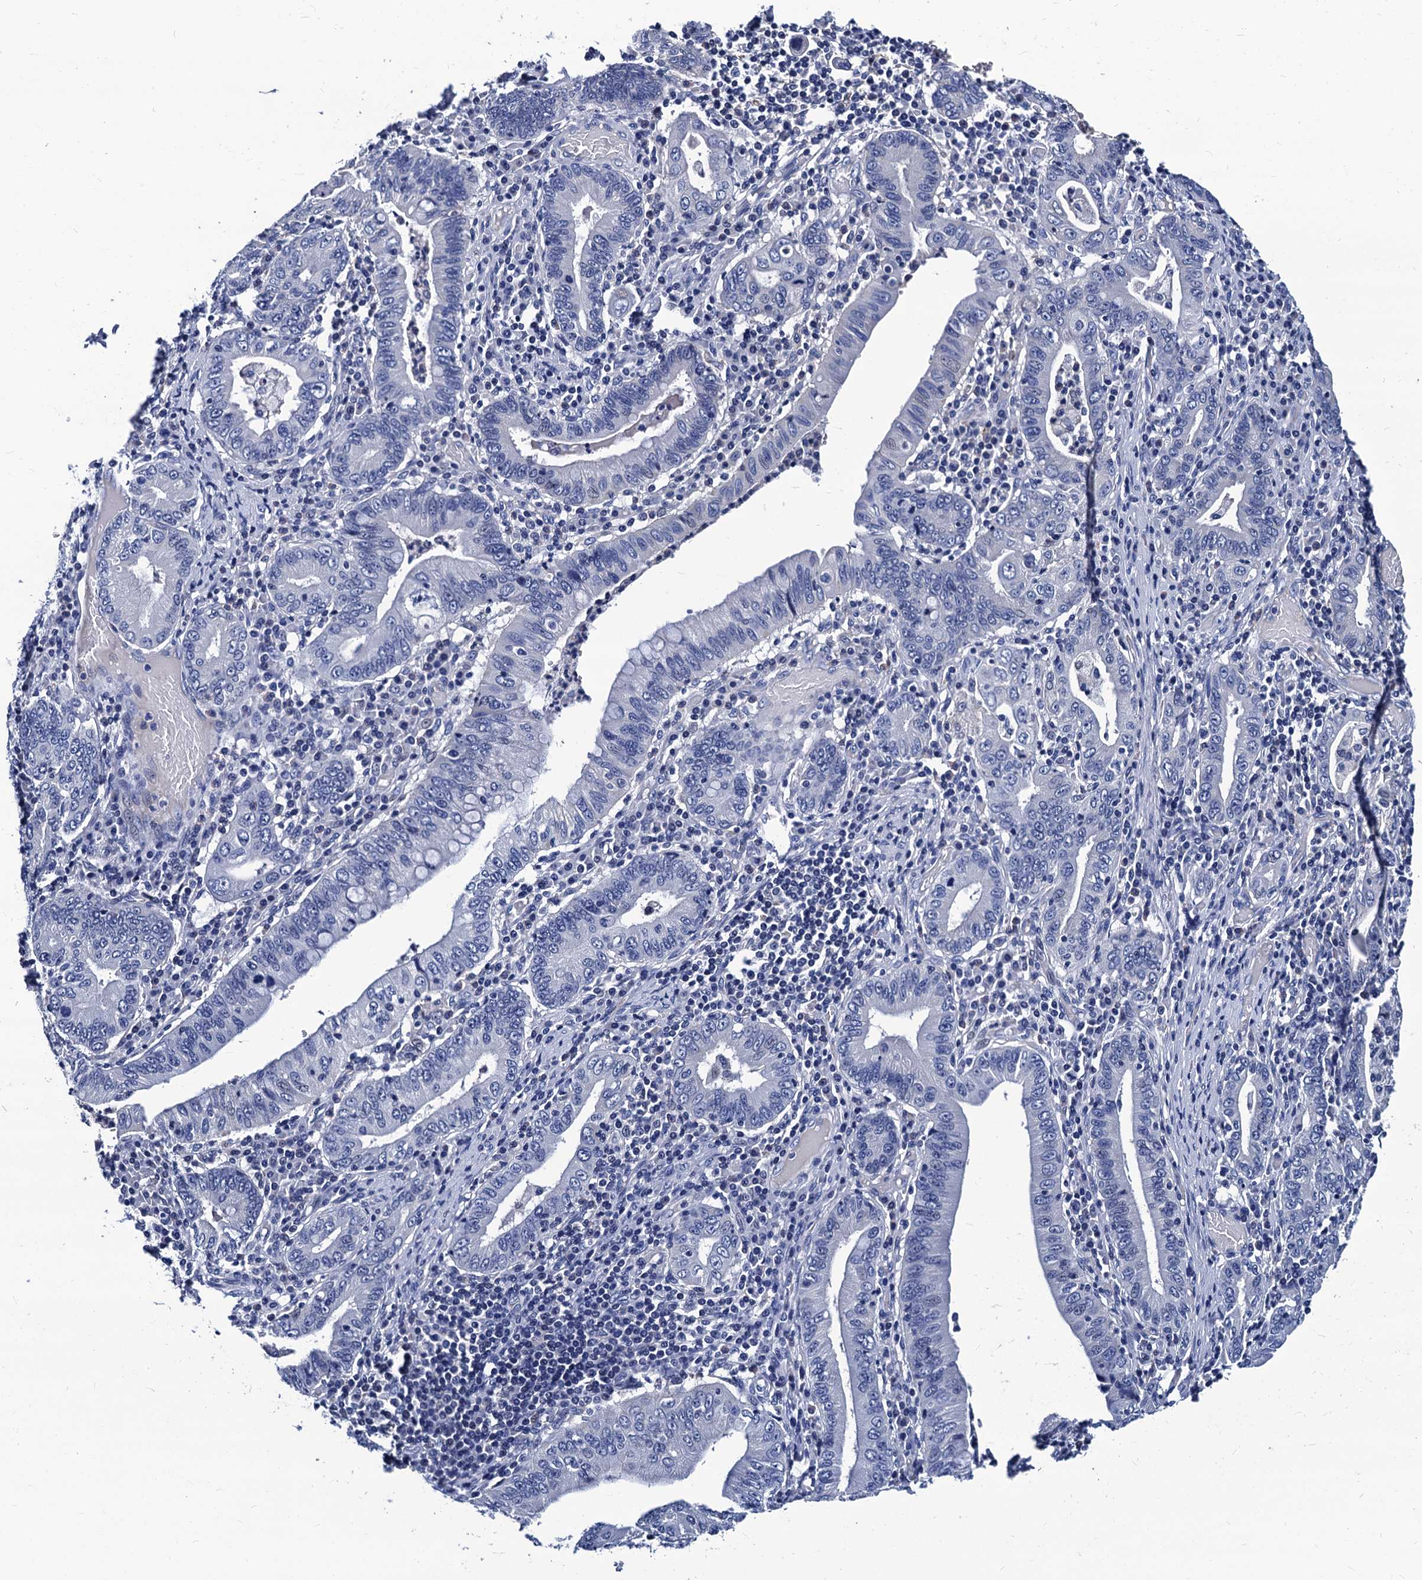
{"staining": {"intensity": "negative", "quantity": "none", "location": "none"}, "tissue": "stomach cancer", "cell_type": "Tumor cells", "image_type": "cancer", "snomed": [{"axis": "morphology", "description": "Normal tissue, NOS"}, {"axis": "morphology", "description": "Adenocarcinoma, NOS"}, {"axis": "topography", "description": "Esophagus"}, {"axis": "topography", "description": "Stomach, upper"}, {"axis": "topography", "description": "Peripheral nerve tissue"}], "caption": "This micrograph is of stomach cancer stained with IHC to label a protein in brown with the nuclei are counter-stained blue. There is no positivity in tumor cells. (Brightfield microscopy of DAB (3,3'-diaminobenzidine) immunohistochemistry at high magnification).", "gene": "LRRC30", "patient": {"sex": "male", "age": 62}}